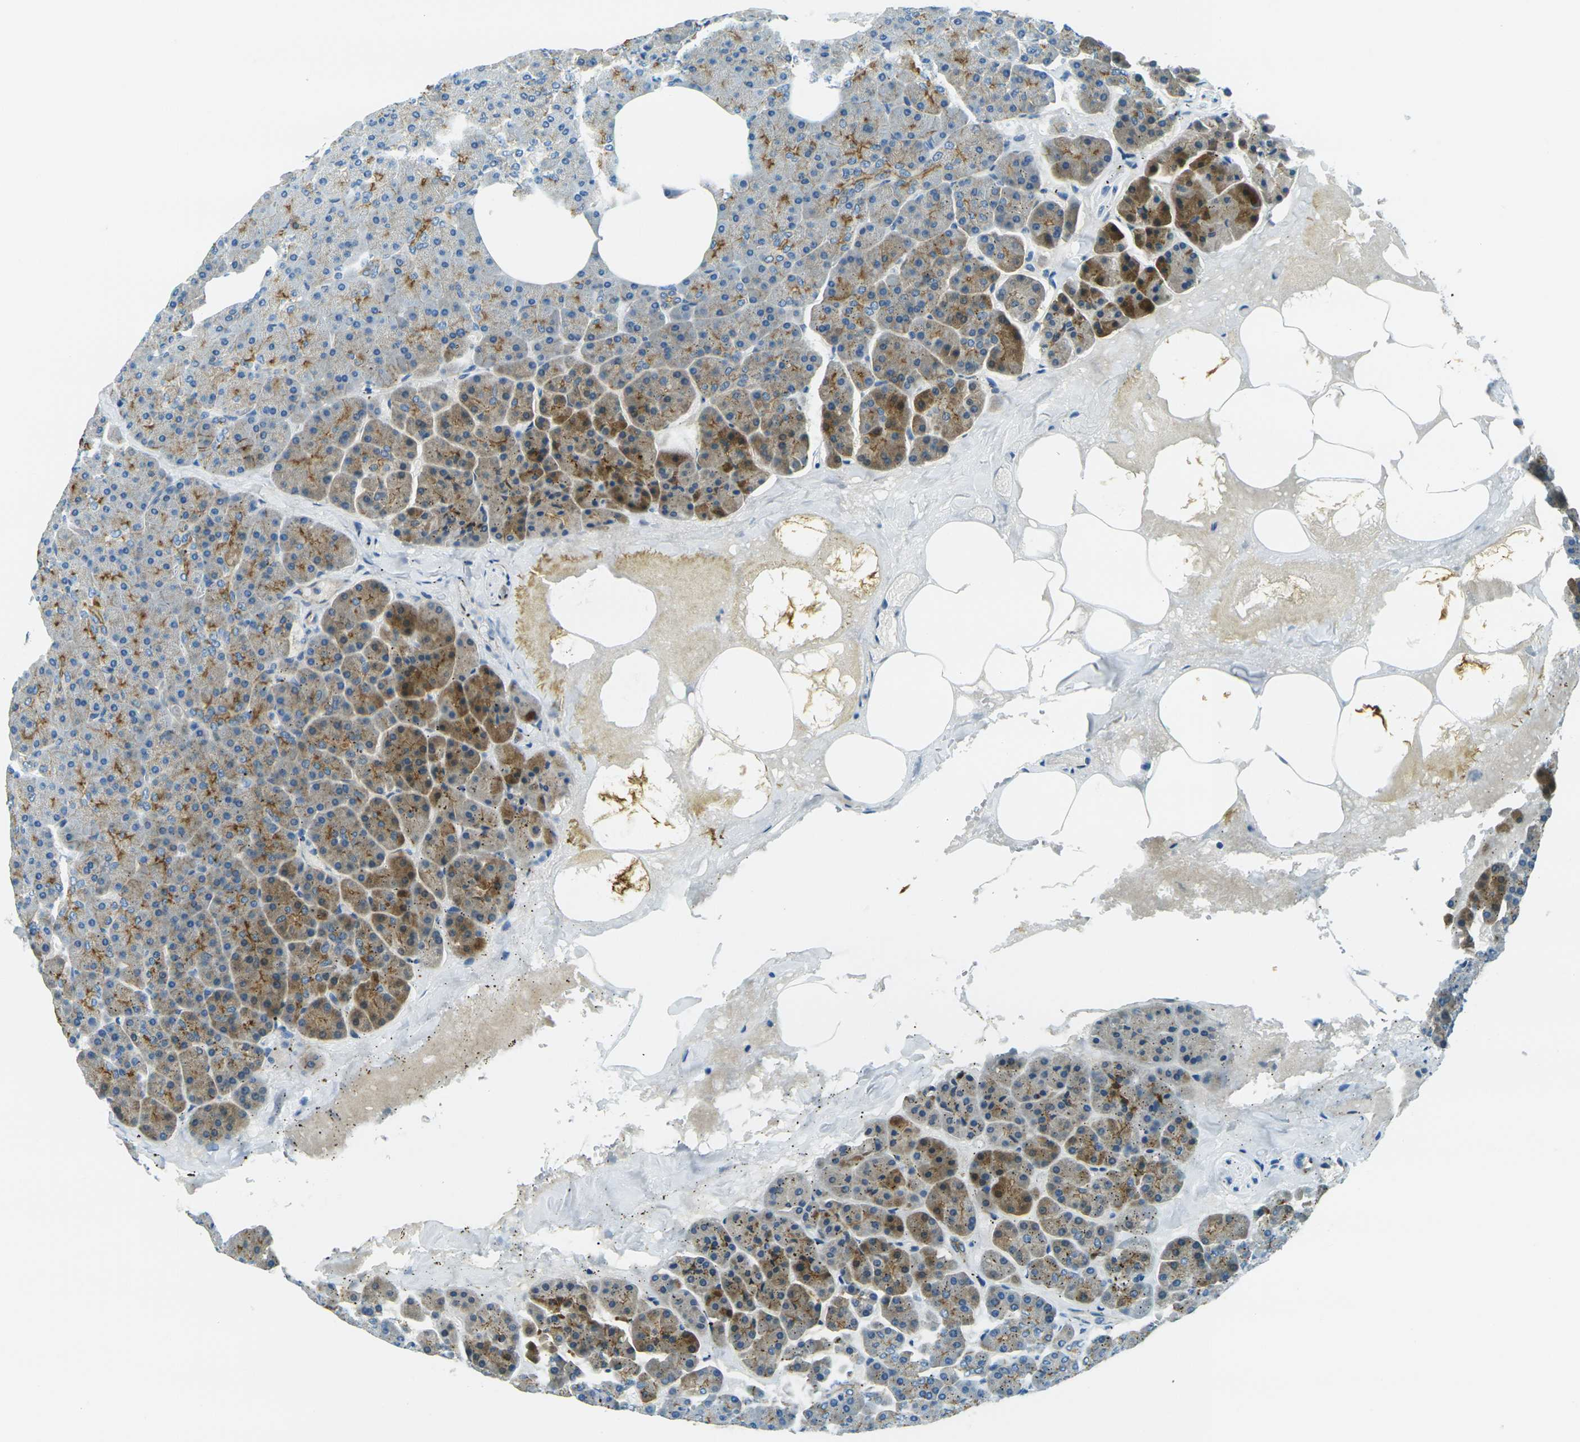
{"staining": {"intensity": "moderate", "quantity": "25%-75%", "location": "cytoplasmic/membranous"}, "tissue": "pancreas", "cell_type": "Exocrine glandular cells", "image_type": "normal", "snomed": [{"axis": "morphology", "description": "Normal tissue, NOS"}, {"axis": "topography", "description": "Pancreas"}], "caption": "A brown stain labels moderate cytoplasmic/membranous staining of a protein in exocrine glandular cells of normal human pancreas. The staining was performed using DAB (3,3'-diaminobenzidine), with brown indicating positive protein expression. Nuclei are stained blue with hematoxylin.", "gene": "OCLN", "patient": {"sex": "female", "age": 35}}